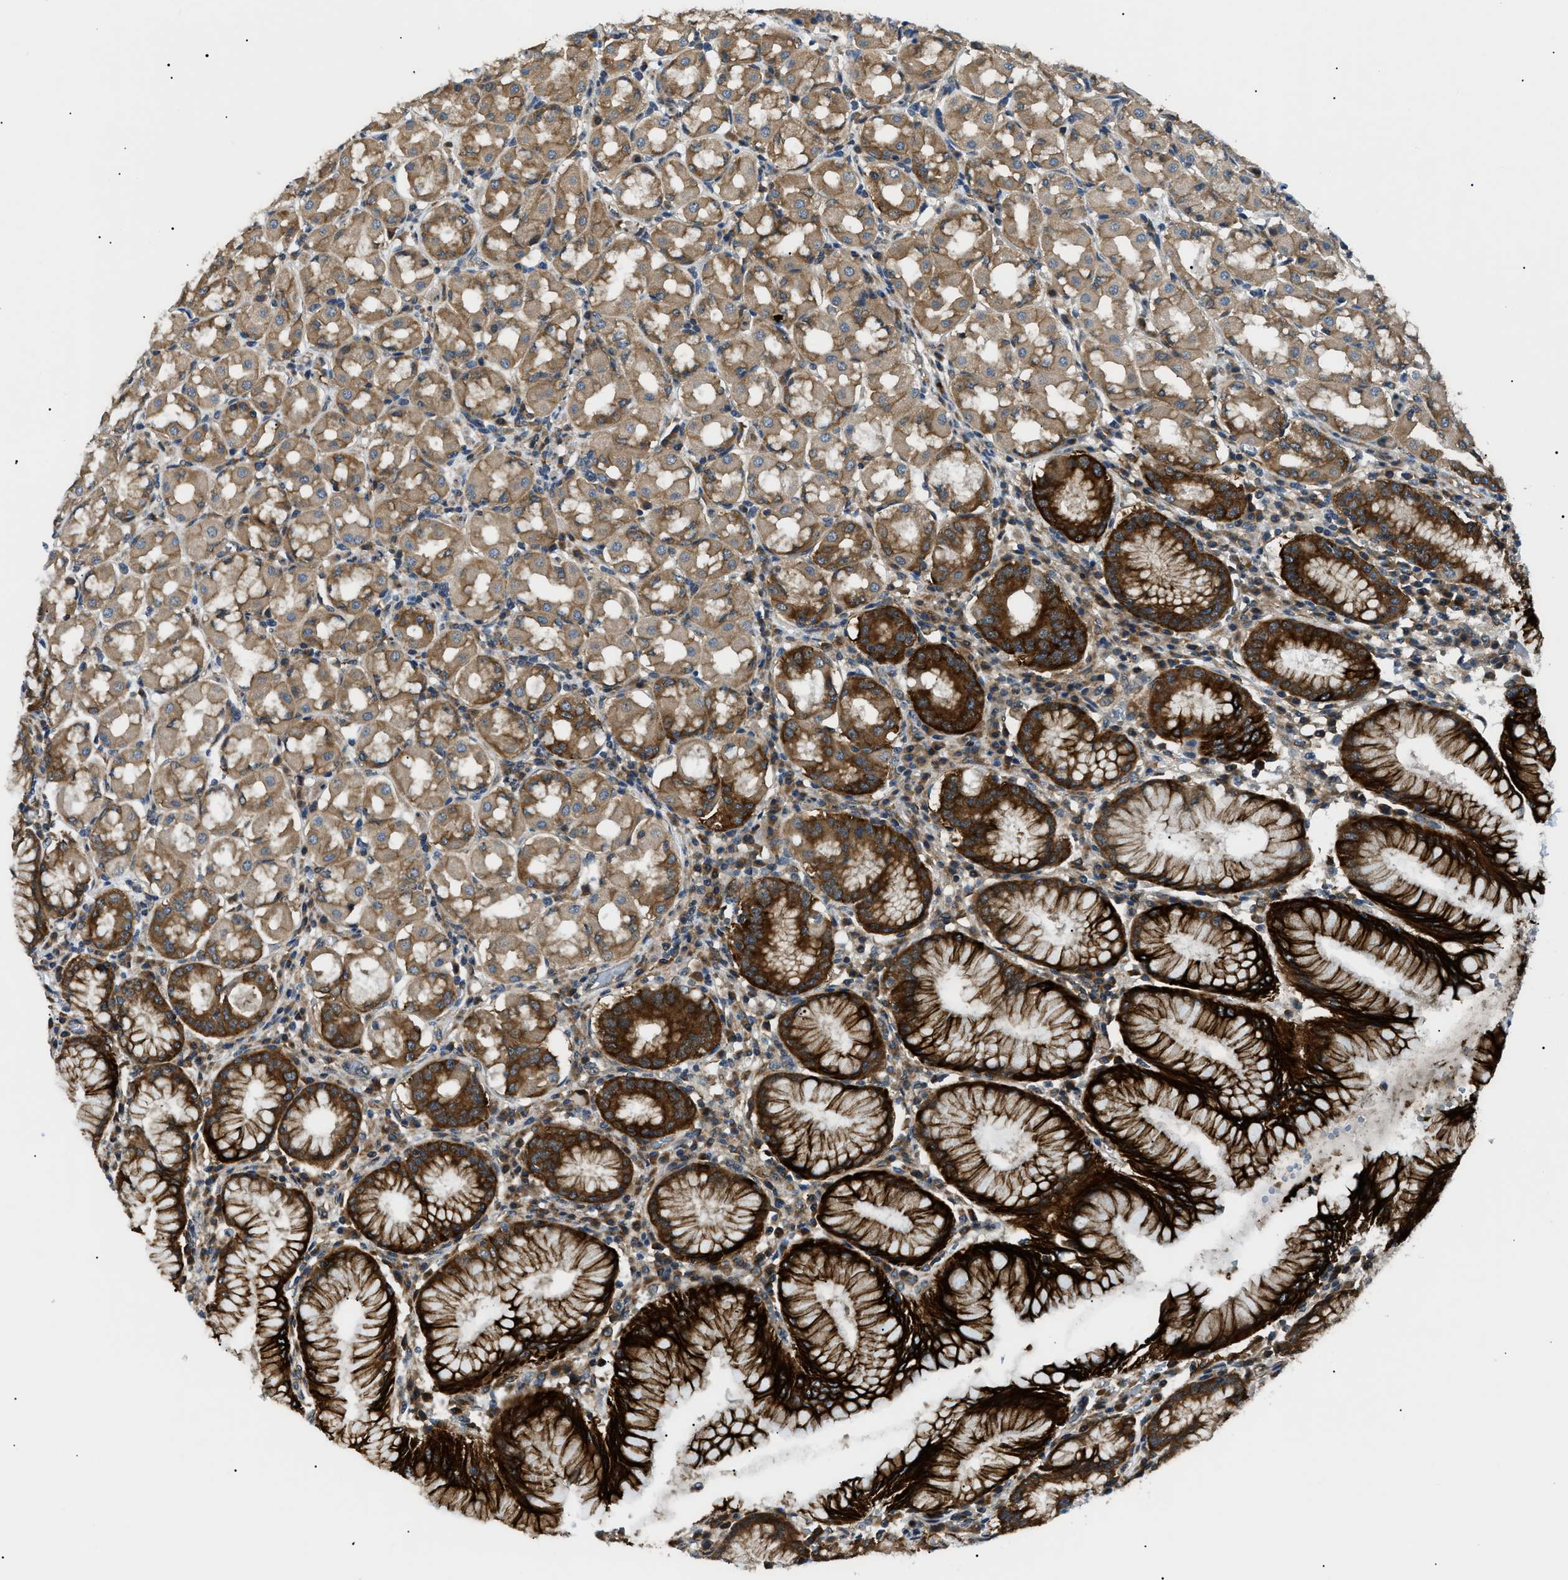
{"staining": {"intensity": "strong", "quantity": "25%-75%", "location": "cytoplasmic/membranous"}, "tissue": "stomach", "cell_type": "Glandular cells", "image_type": "normal", "snomed": [{"axis": "morphology", "description": "Normal tissue, NOS"}, {"axis": "topography", "description": "Stomach"}, {"axis": "topography", "description": "Stomach, lower"}], "caption": "A histopathology image of human stomach stained for a protein reveals strong cytoplasmic/membranous brown staining in glandular cells. (IHC, brightfield microscopy, high magnification).", "gene": "SRPK1", "patient": {"sex": "female", "age": 56}}